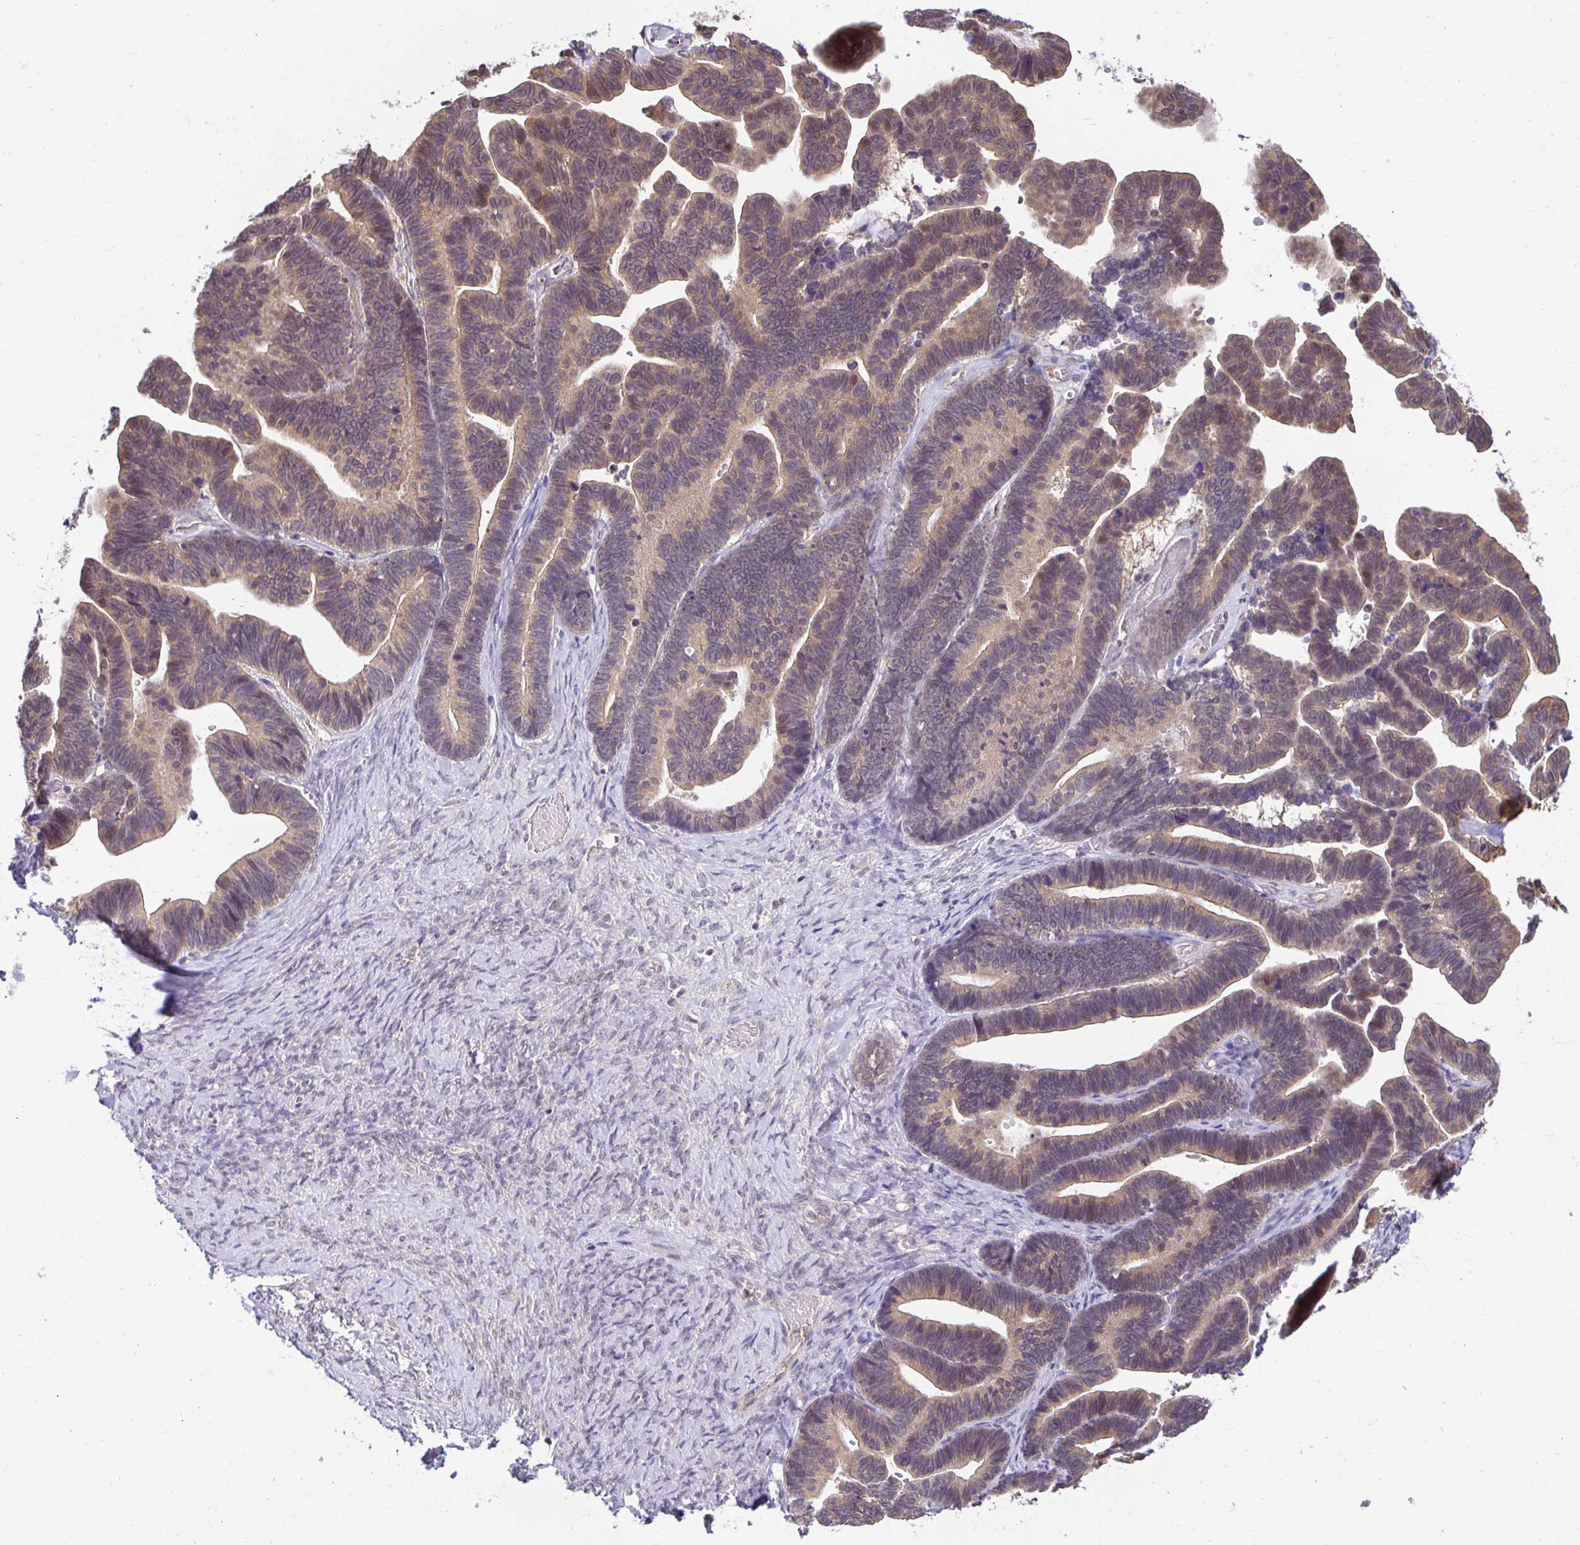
{"staining": {"intensity": "weak", "quantity": ">75%", "location": "cytoplasmic/membranous"}, "tissue": "ovarian cancer", "cell_type": "Tumor cells", "image_type": "cancer", "snomed": [{"axis": "morphology", "description": "Cystadenocarcinoma, serous, NOS"}, {"axis": "topography", "description": "Ovary"}], "caption": "Immunohistochemistry image of neoplastic tissue: ovarian cancer (serous cystadenocarcinoma) stained using immunohistochemistry displays low levels of weak protein expression localized specifically in the cytoplasmic/membranous of tumor cells, appearing as a cytoplasmic/membranous brown color.", "gene": "MIEN1", "patient": {"sex": "female", "age": 56}}